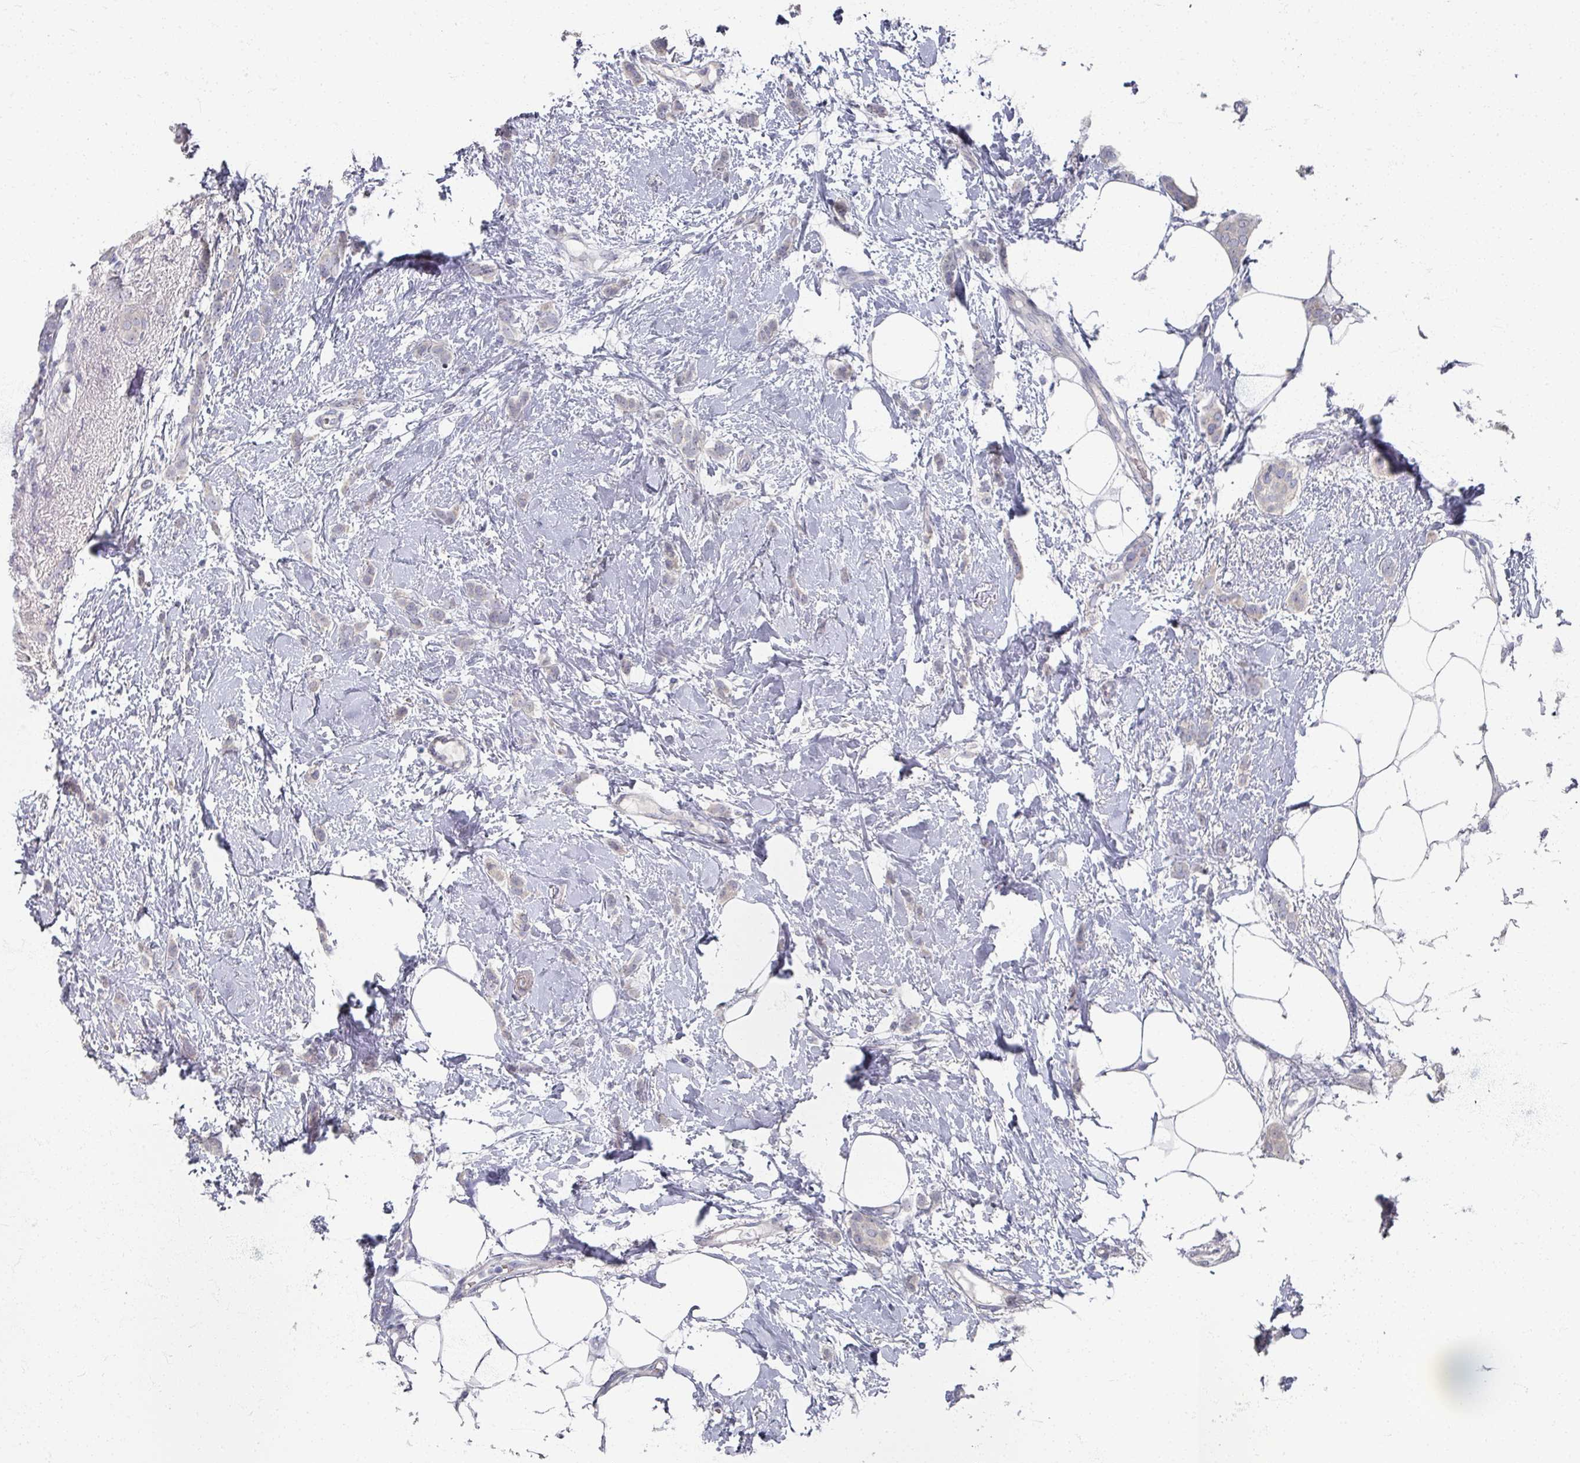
{"staining": {"intensity": "negative", "quantity": "none", "location": "none"}, "tissue": "breast cancer", "cell_type": "Tumor cells", "image_type": "cancer", "snomed": [{"axis": "morphology", "description": "Duct carcinoma"}, {"axis": "topography", "description": "Breast"}], "caption": "Breast intraductal carcinoma was stained to show a protein in brown. There is no significant staining in tumor cells.", "gene": "TTYH3", "patient": {"sex": "female", "age": 72}}